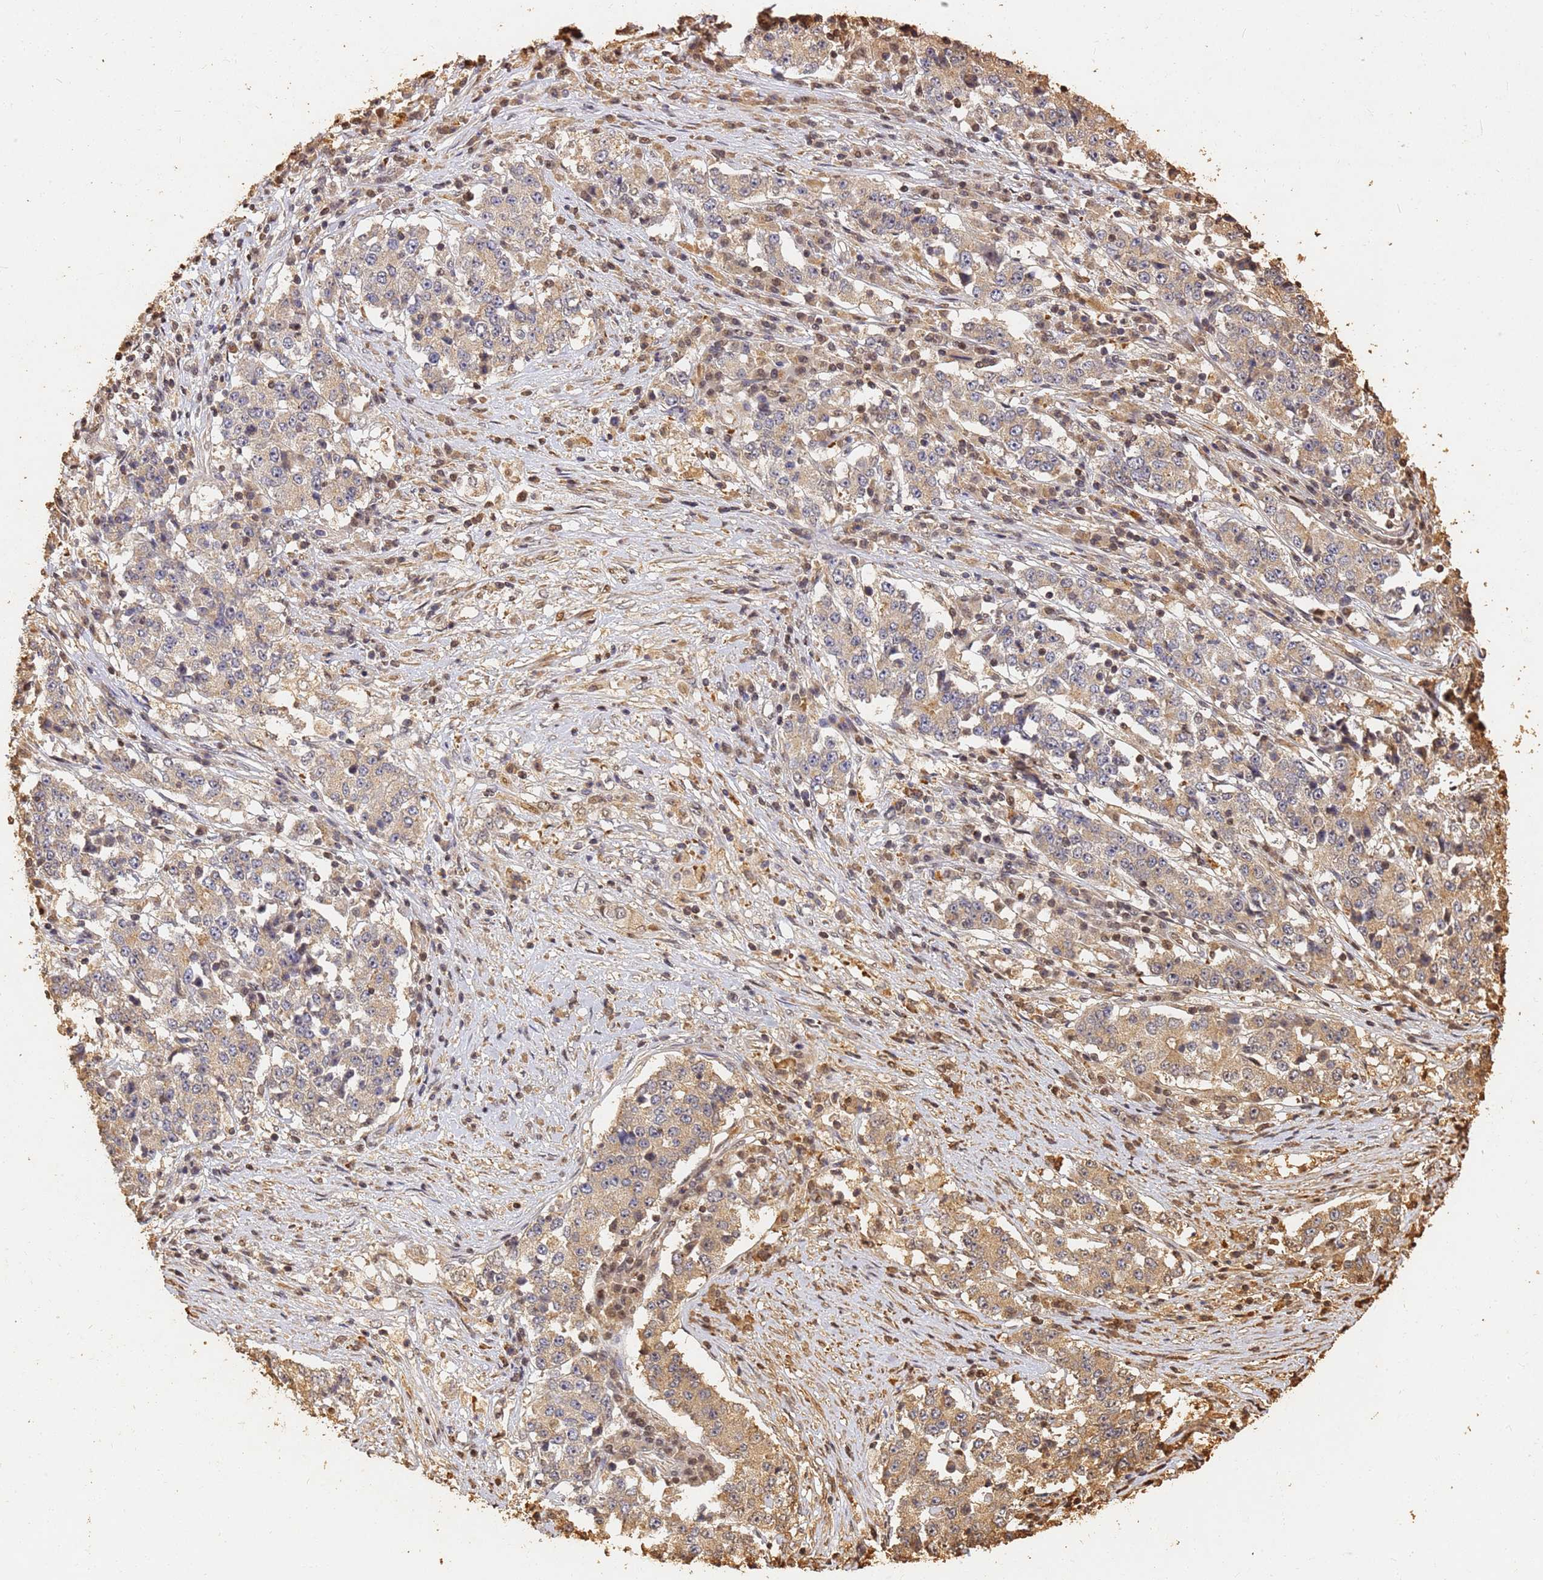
{"staining": {"intensity": "moderate", "quantity": "25%-75%", "location": "cytoplasmic/membranous"}, "tissue": "stomach cancer", "cell_type": "Tumor cells", "image_type": "cancer", "snomed": [{"axis": "morphology", "description": "Adenocarcinoma, NOS"}, {"axis": "topography", "description": "Stomach"}], "caption": "High-power microscopy captured an immunohistochemistry (IHC) histopathology image of stomach cancer, revealing moderate cytoplasmic/membranous expression in approximately 25%-75% of tumor cells.", "gene": "JAK2", "patient": {"sex": "male", "age": 59}}